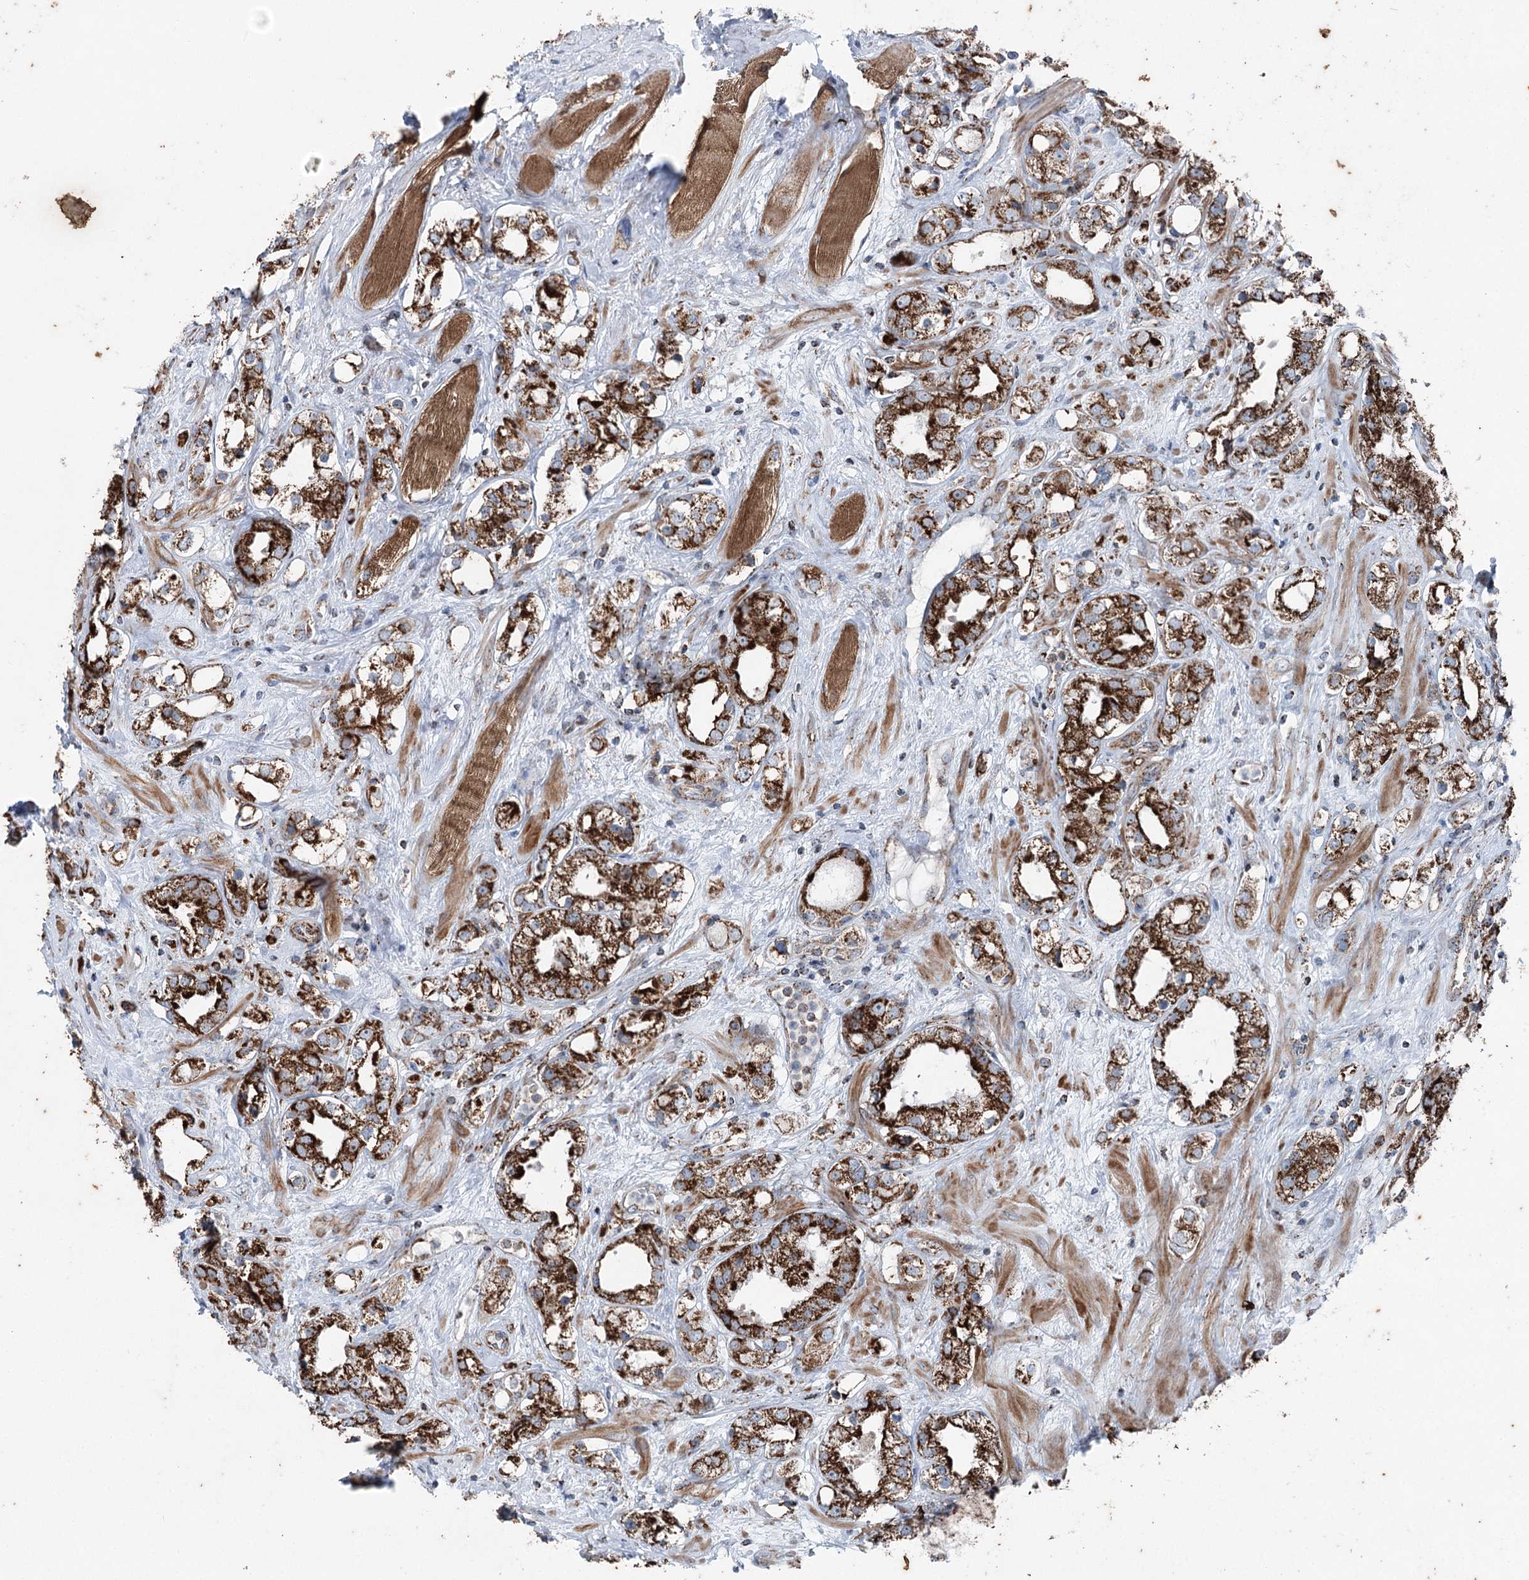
{"staining": {"intensity": "strong", "quantity": ">75%", "location": "cytoplasmic/membranous"}, "tissue": "prostate cancer", "cell_type": "Tumor cells", "image_type": "cancer", "snomed": [{"axis": "morphology", "description": "Adenocarcinoma, NOS"}, {"axis": "topography", "description": "Prostate"}], "caption": "This image demonstrates immunohistochemistry staining of adenocarcinoma (prostate), with high strong cytoplasmic/membranous positivity in approximately >75% of tumor cells.", "gene": "UCN3", "patient": {"sex": "male", "age": 79}}